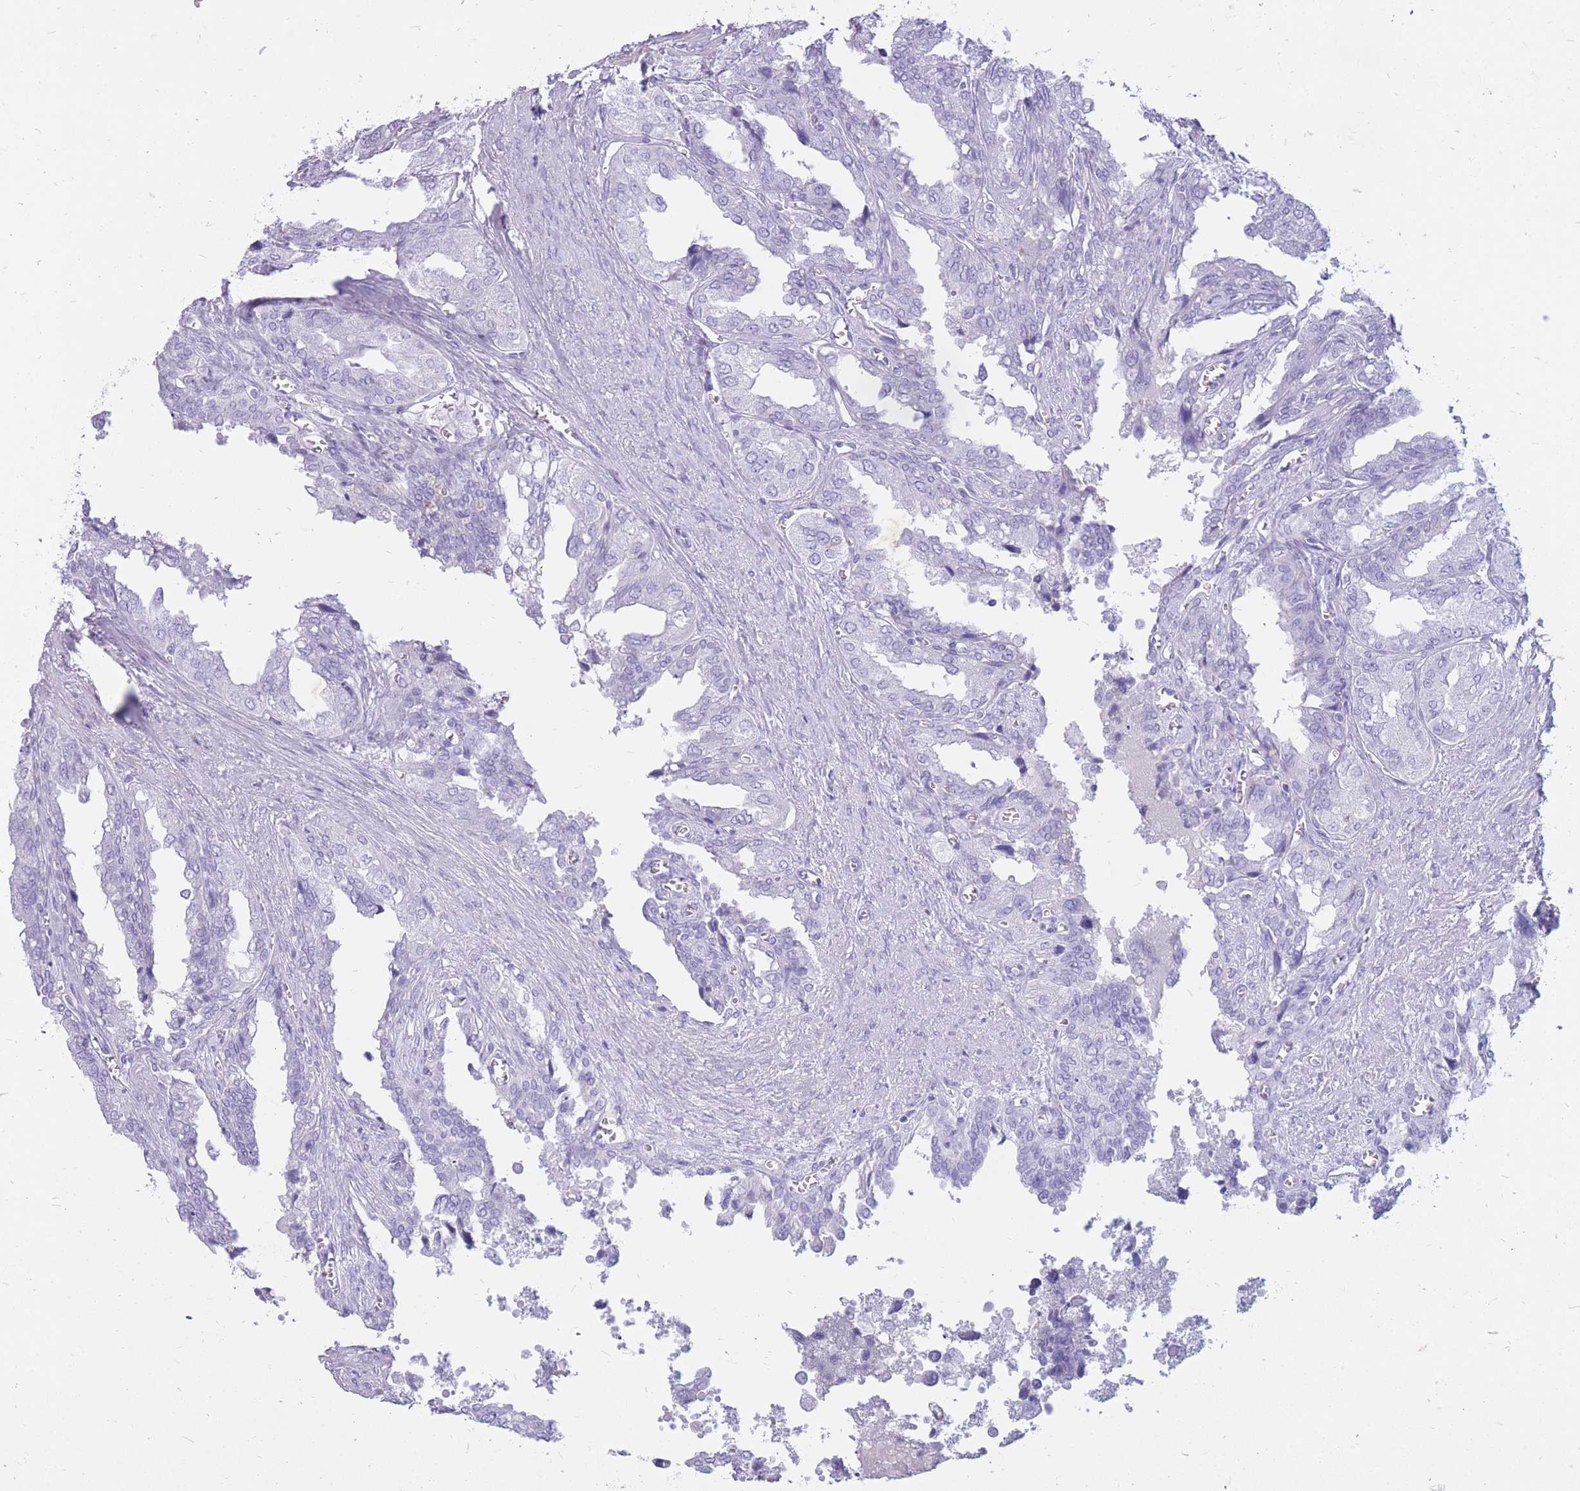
{"staining": {"intensity": "negative", "quantity": "none", "location": "none"}, "tissue": "seminal vesicle", "cell_type": "Glandular cells", "image_type": "normal", "snomed": [{"axis": "morphology", "description": "Normal tissue, NOS"}, {"axis": "topography", "description": "Seminal veicle"}], "caption": "IHC histopathology image of normal human seminal vesicle stained for a protein (brown), which exhibits no positivity in glandular cells. (Stains: DAB (3,3'-diaminobenzidine) immunohistochemistry (IHC) with hematoxylin counter stain, Microscopy: brightfield microscopy at high magnification).", "gene": "ZFP37", "patient": {"sex": "male", "age": 67}}